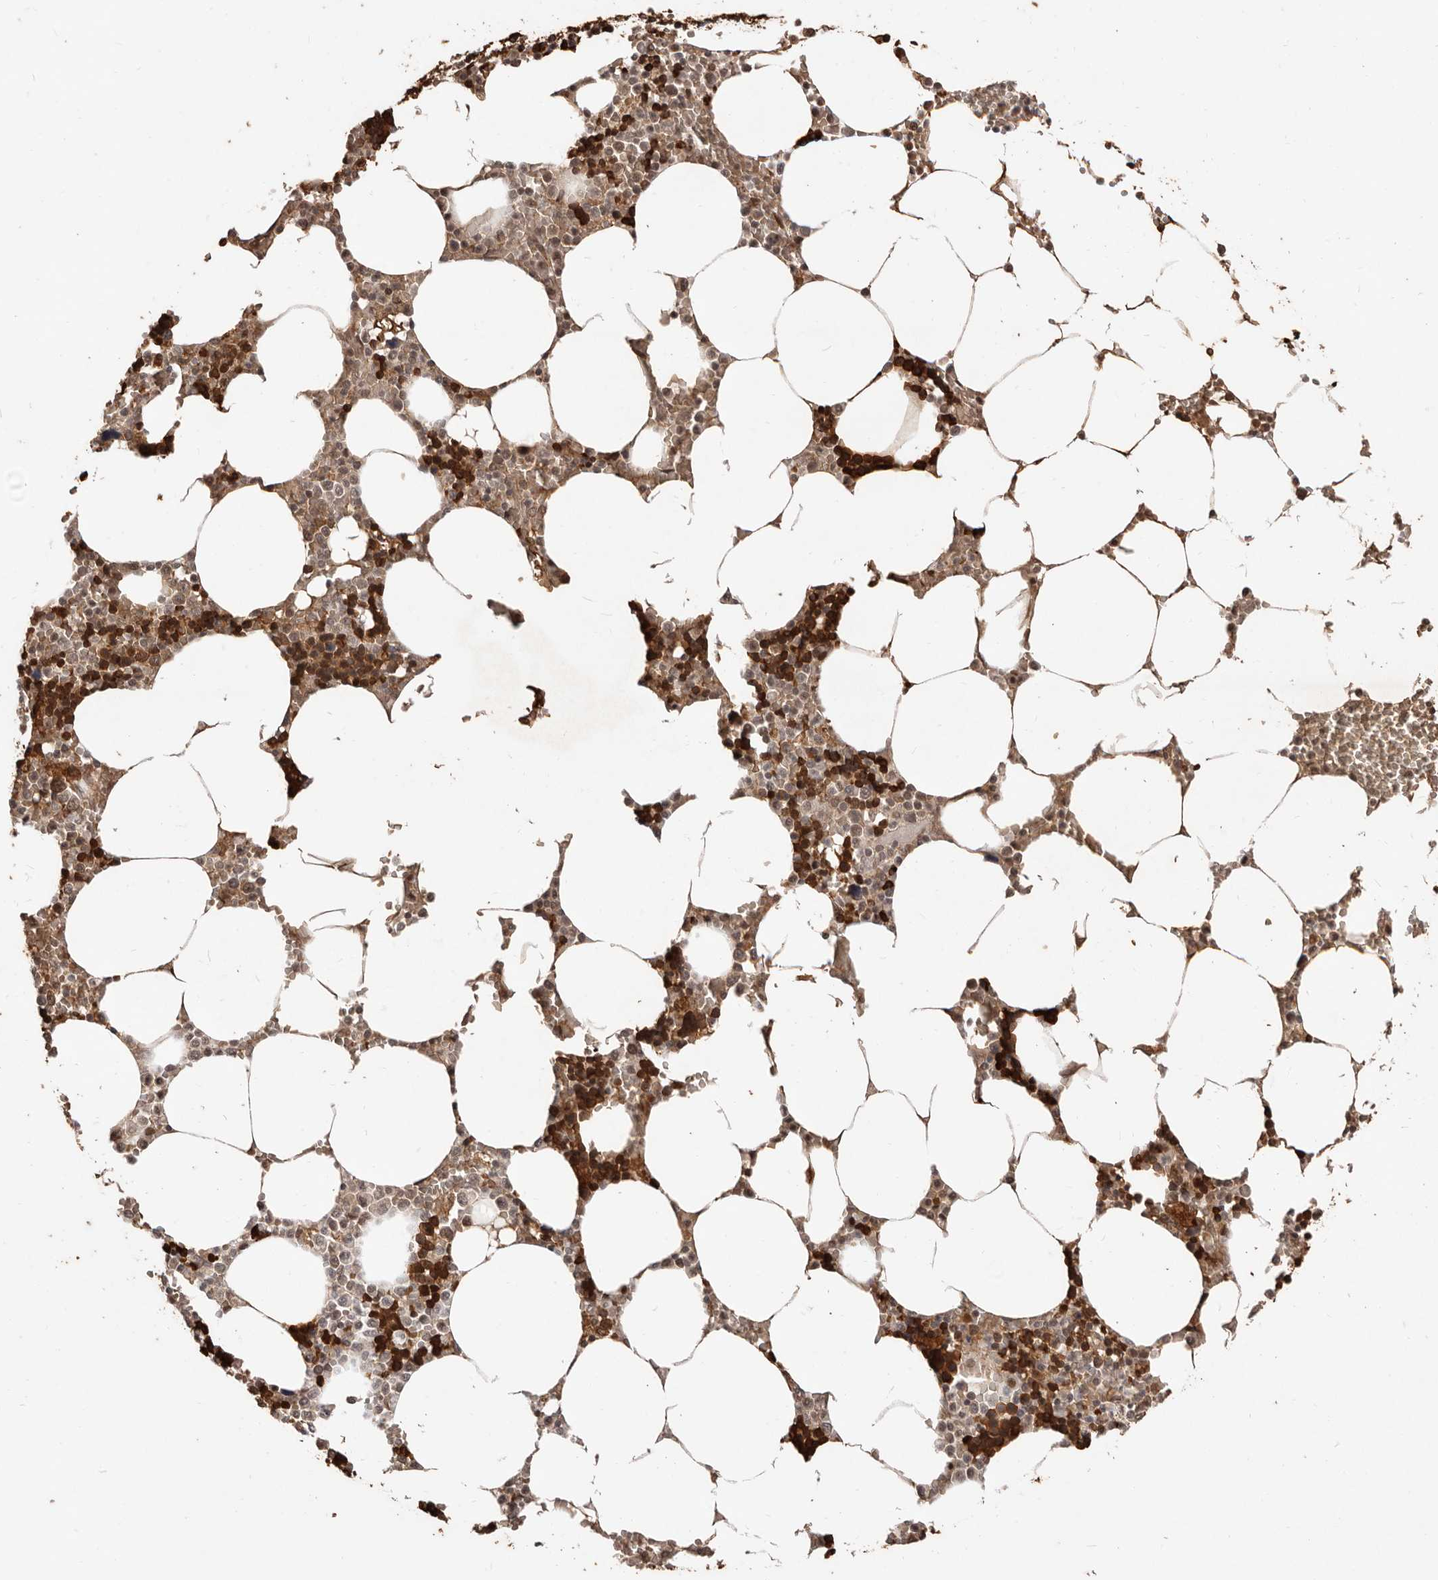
{"staining": {"intensity": "strong", "quantity": ">75%", "location": "cytoplasmic/membranous,nuclear"}, "tissue": "bone marrow", "cell_type": "Hematopoietic cells", "image_type": "normal", "snomed": [{"axis": "morphology", "description": "Normal tissue, NOS"}, {"axis": "topography", "description": "Bone marrow"}], "caption": "Bone marrow stained for a protein (brown) displays strong cytoplasmic/membranous,nuclear positive staining in approximately >75% of hematopoietic cells.", "gene": "NCOA3", "patient": {"sex": "male", "age": 70}}